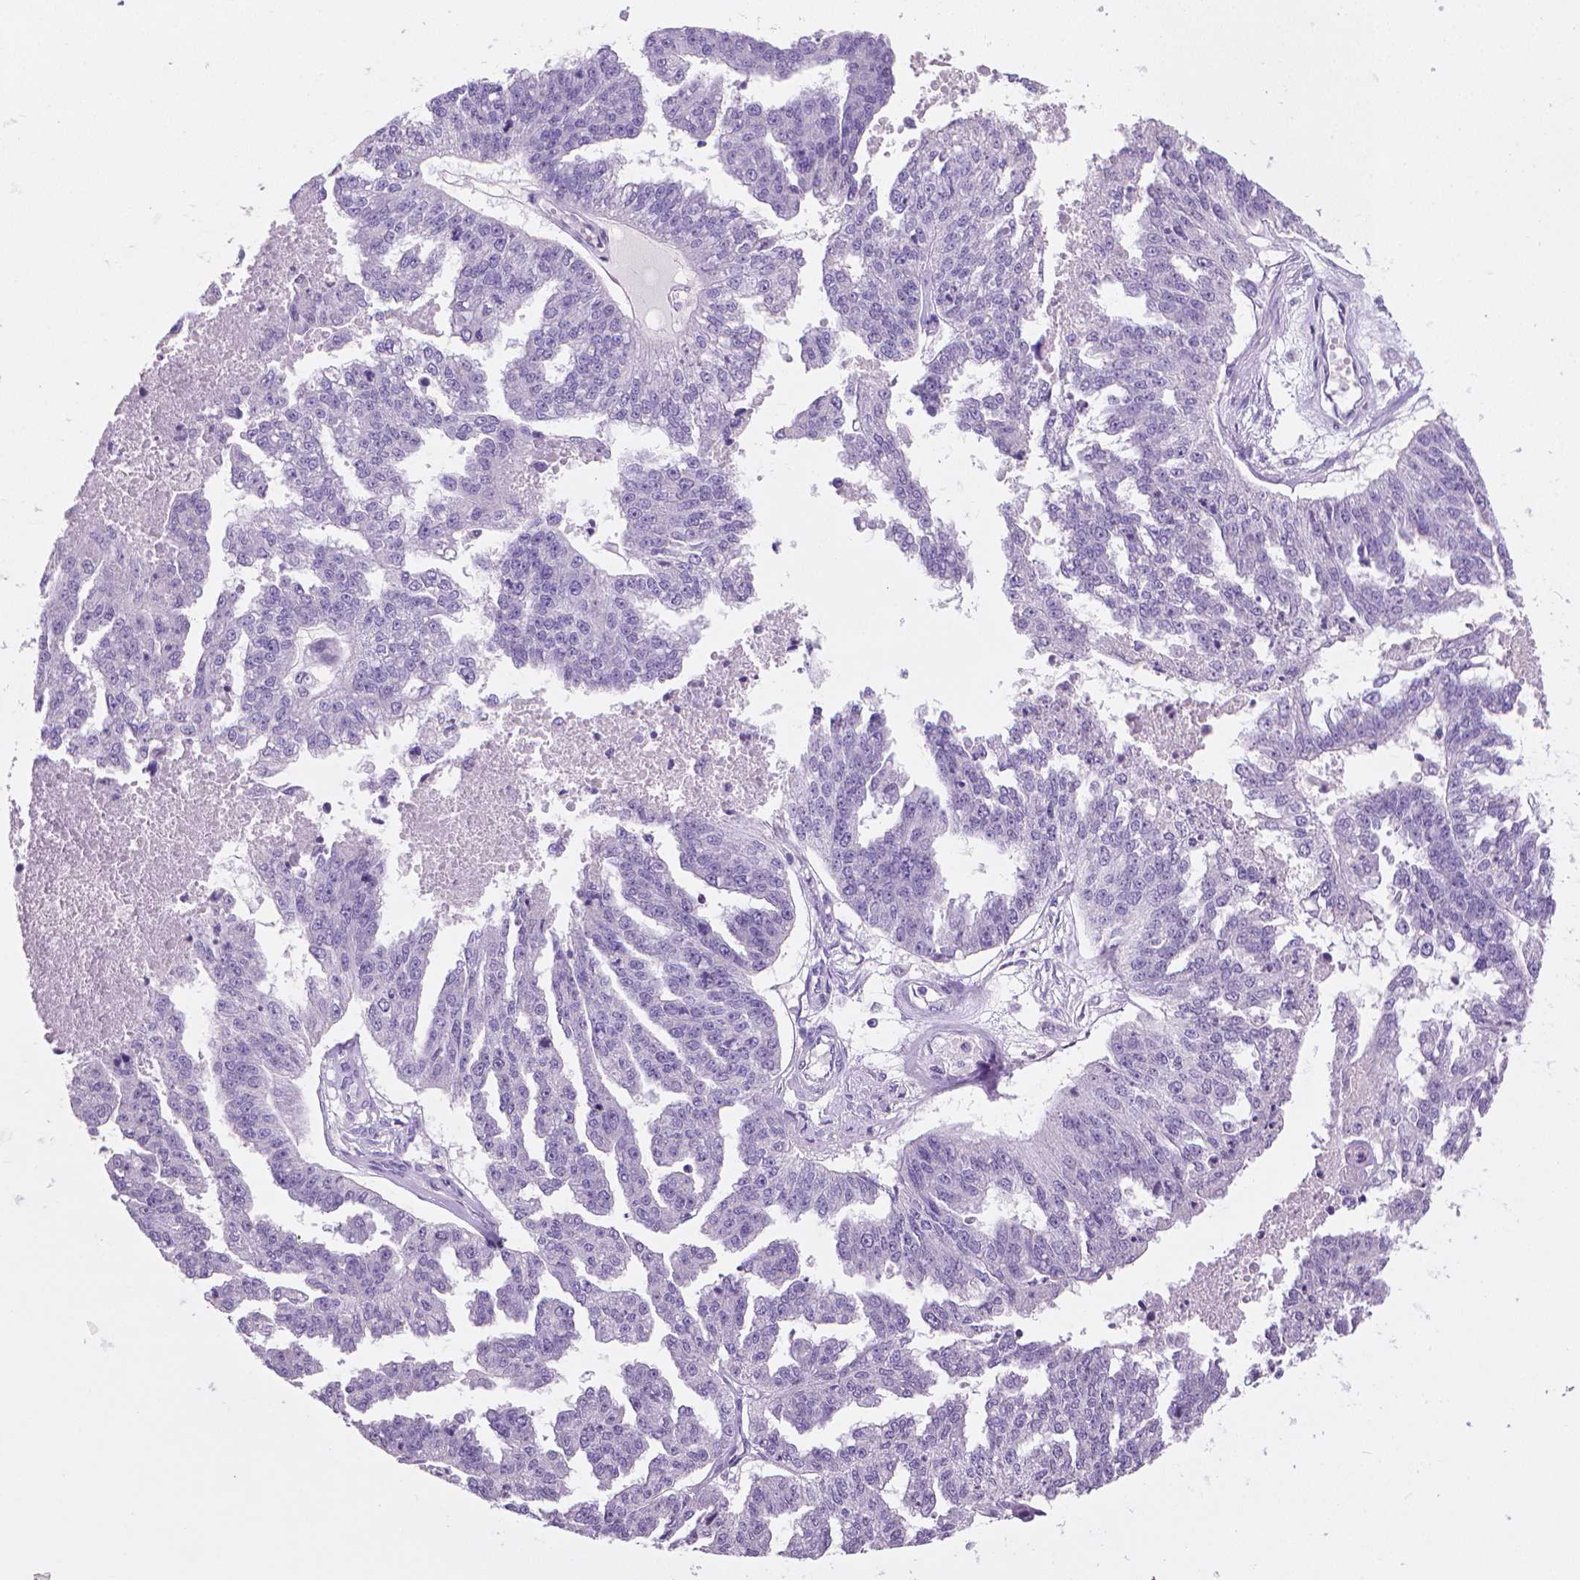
{"staining": {"intensity": "negative", "quantity": "none", "location": "none"}, "tissue": "ovarian cancer", "cell_type": "Tumor cells", "image_type": "cancer", "snomed": [{"axis": "morphology", "description": "Cystadenocarcinoma, serous, NOS"}, {"axis": "topography", "description": "Ovary"}], "caption": "IHC micrograph of ovarian cancer stained for a protein (brown), which shows no positivity in tumor cells. (DAB (3,3'-diaminobenzidine) immunohistochemistry (IHC), high magnification).", "gene": "XPNPEP2", "patient": {"sex": "female", "age": 58}}